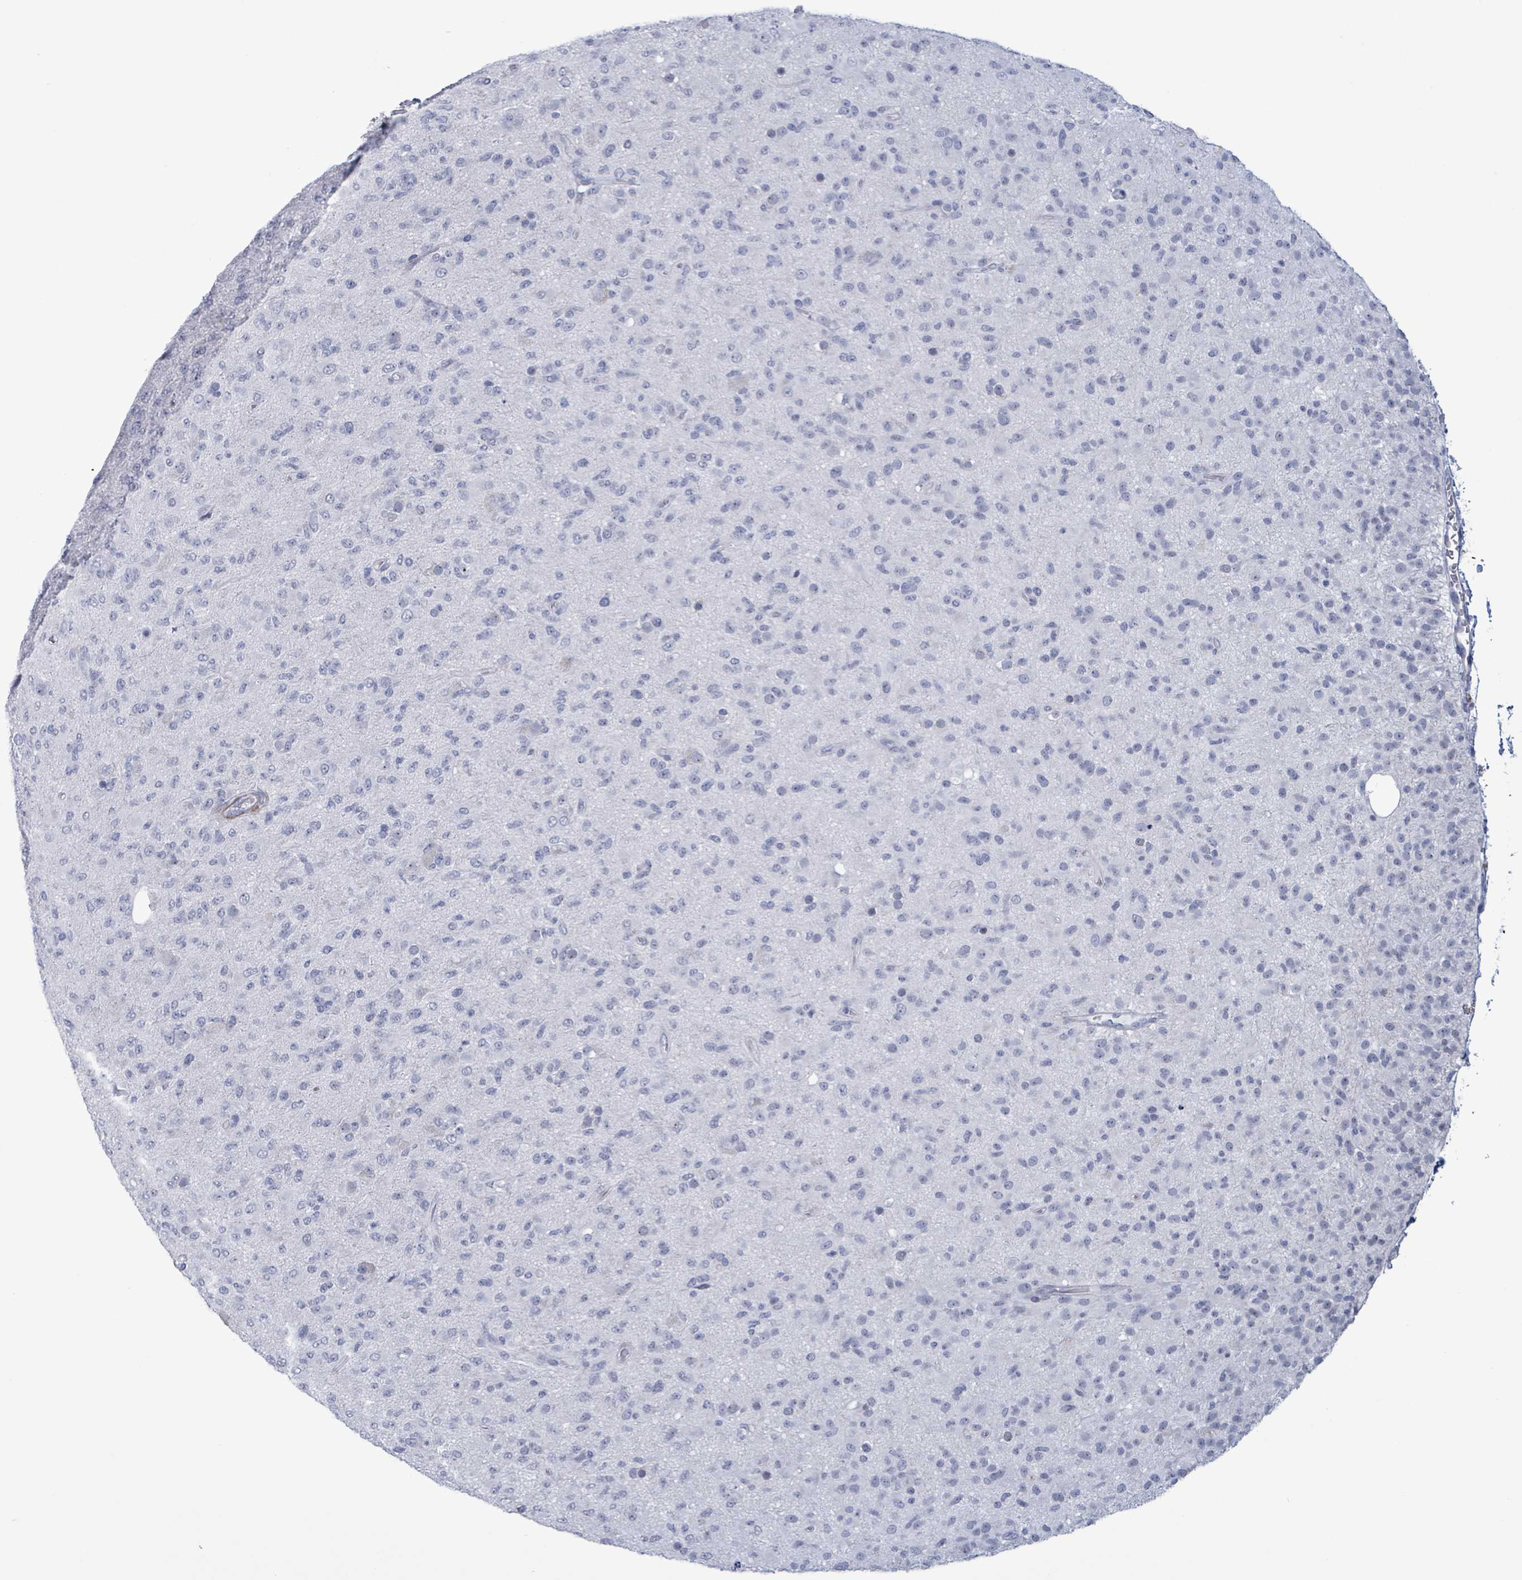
{"staining": {"intensity": "negative", "quantity": "none", "location": "none"}, "tissue": "glioma", "cell_type": "Tumor cells", "image_type": "cancer", "snomed": [{"axis": "morphology", "description": "Glioma, malignant, Low grade"}, {"axis": "topography", "description": "Brain"}], "caption": "Immunohistochemistry (IHC) image of neoplastic tissue: low-grade glioma (malignant) stained with DAB (3,3'-diaminobenzidine) shows no significant protein positivity in tumor cells. (Immunohistochemistry (IHC), brightfield microscopy, high magnification).", "gene": "ZNF771", "patient": {"sex": "male", "age": 65}}